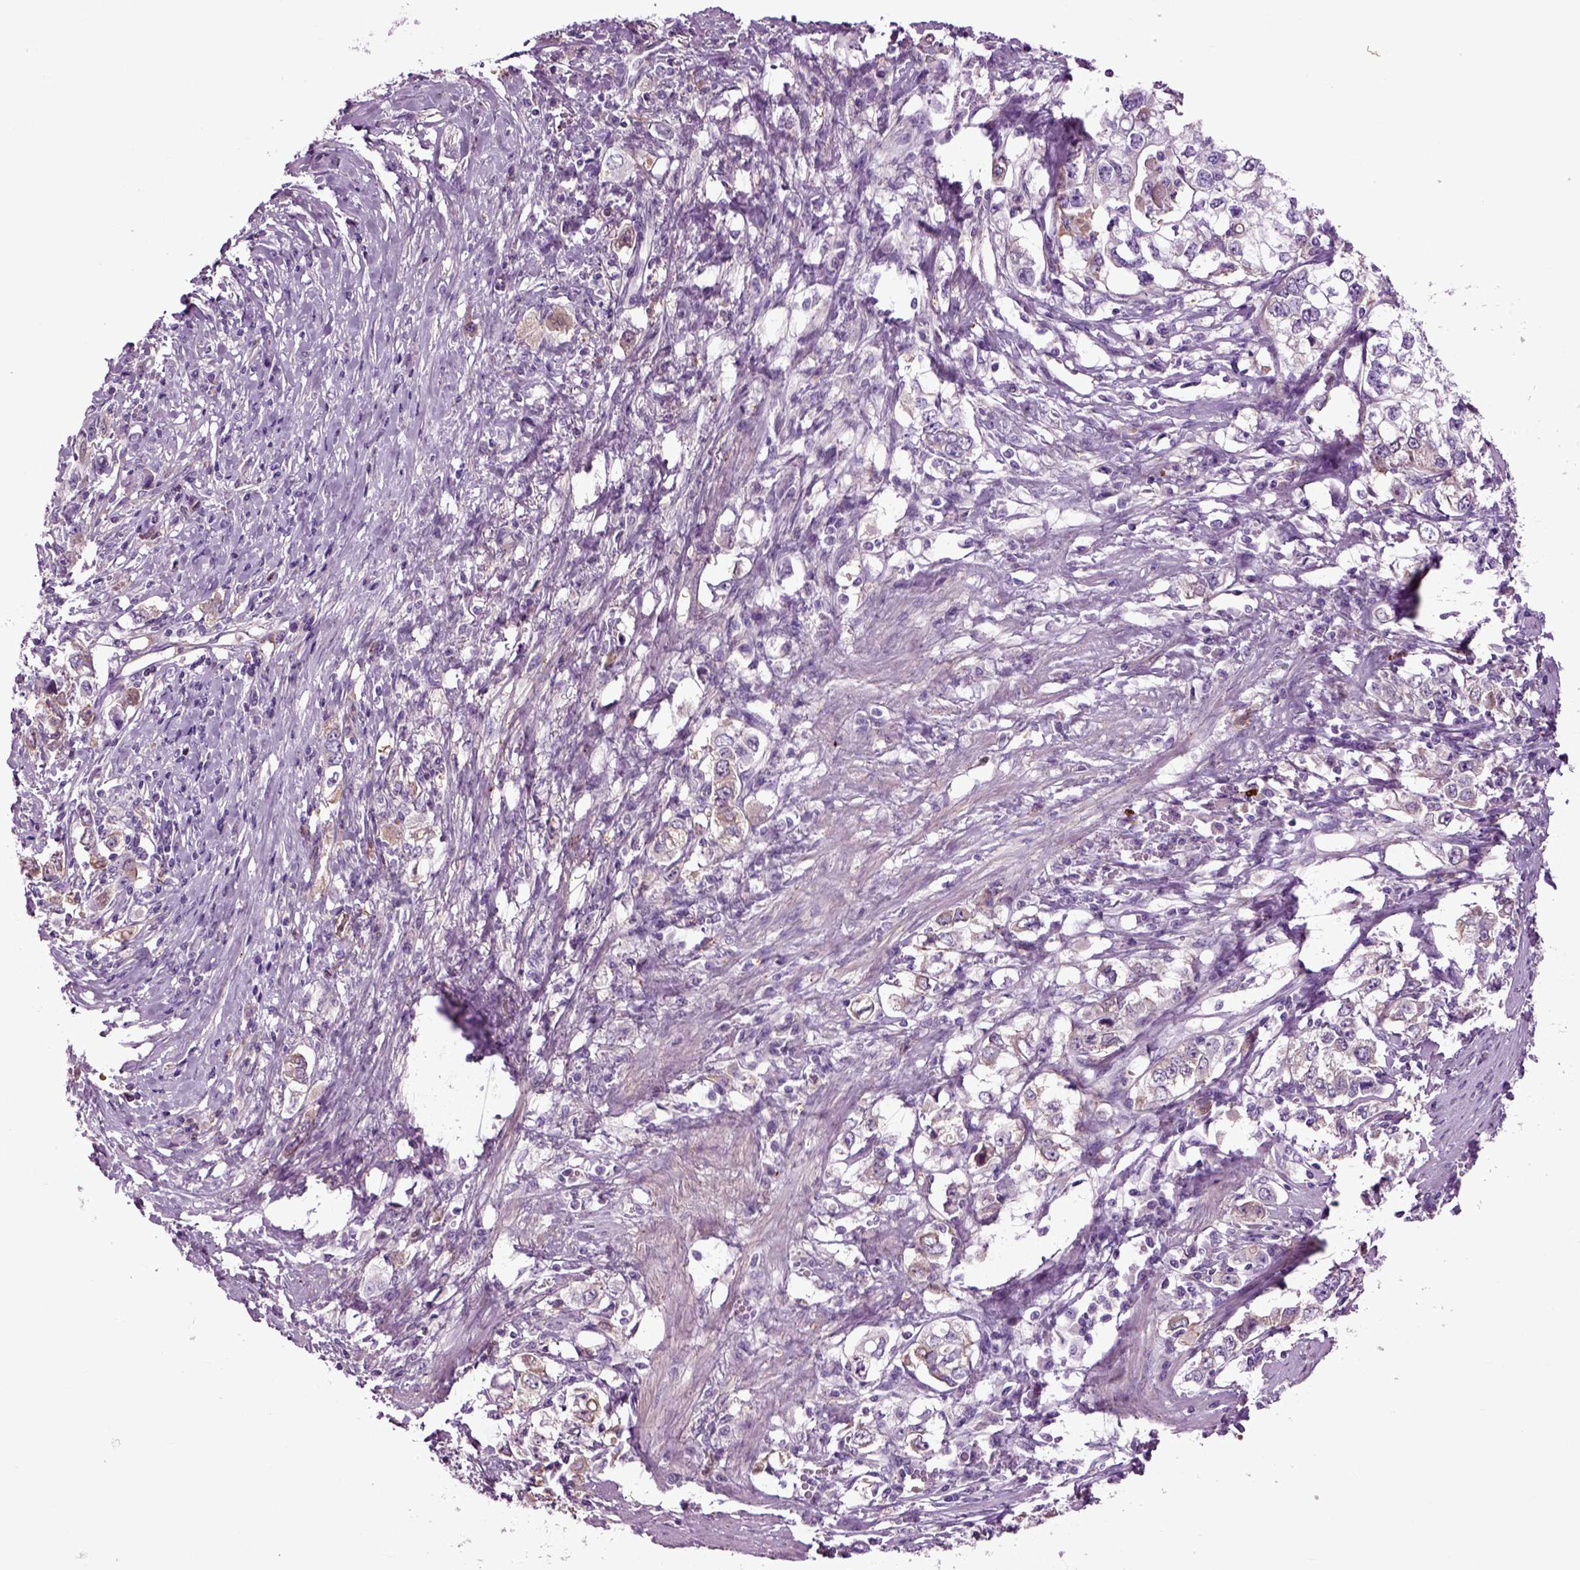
{"staining": {"intensity": "negative", "quantity": "none", "location": "none"}, "tissue": "stomach cancer", "cell_type": "Tumor cells", "image_type": "cancer", "snomed": [{"axis": "morphology", "description": "Adenocarcinoma, NOS"}, {"axis": "topography", "description": "Stomach, lower"}], "caption": "The micrograph exhibits no staining of tumor cells in stomach cancer (adenocarcinoma).", "gene": "SPON1", "patient": {"sex": "female", "age": 72}}